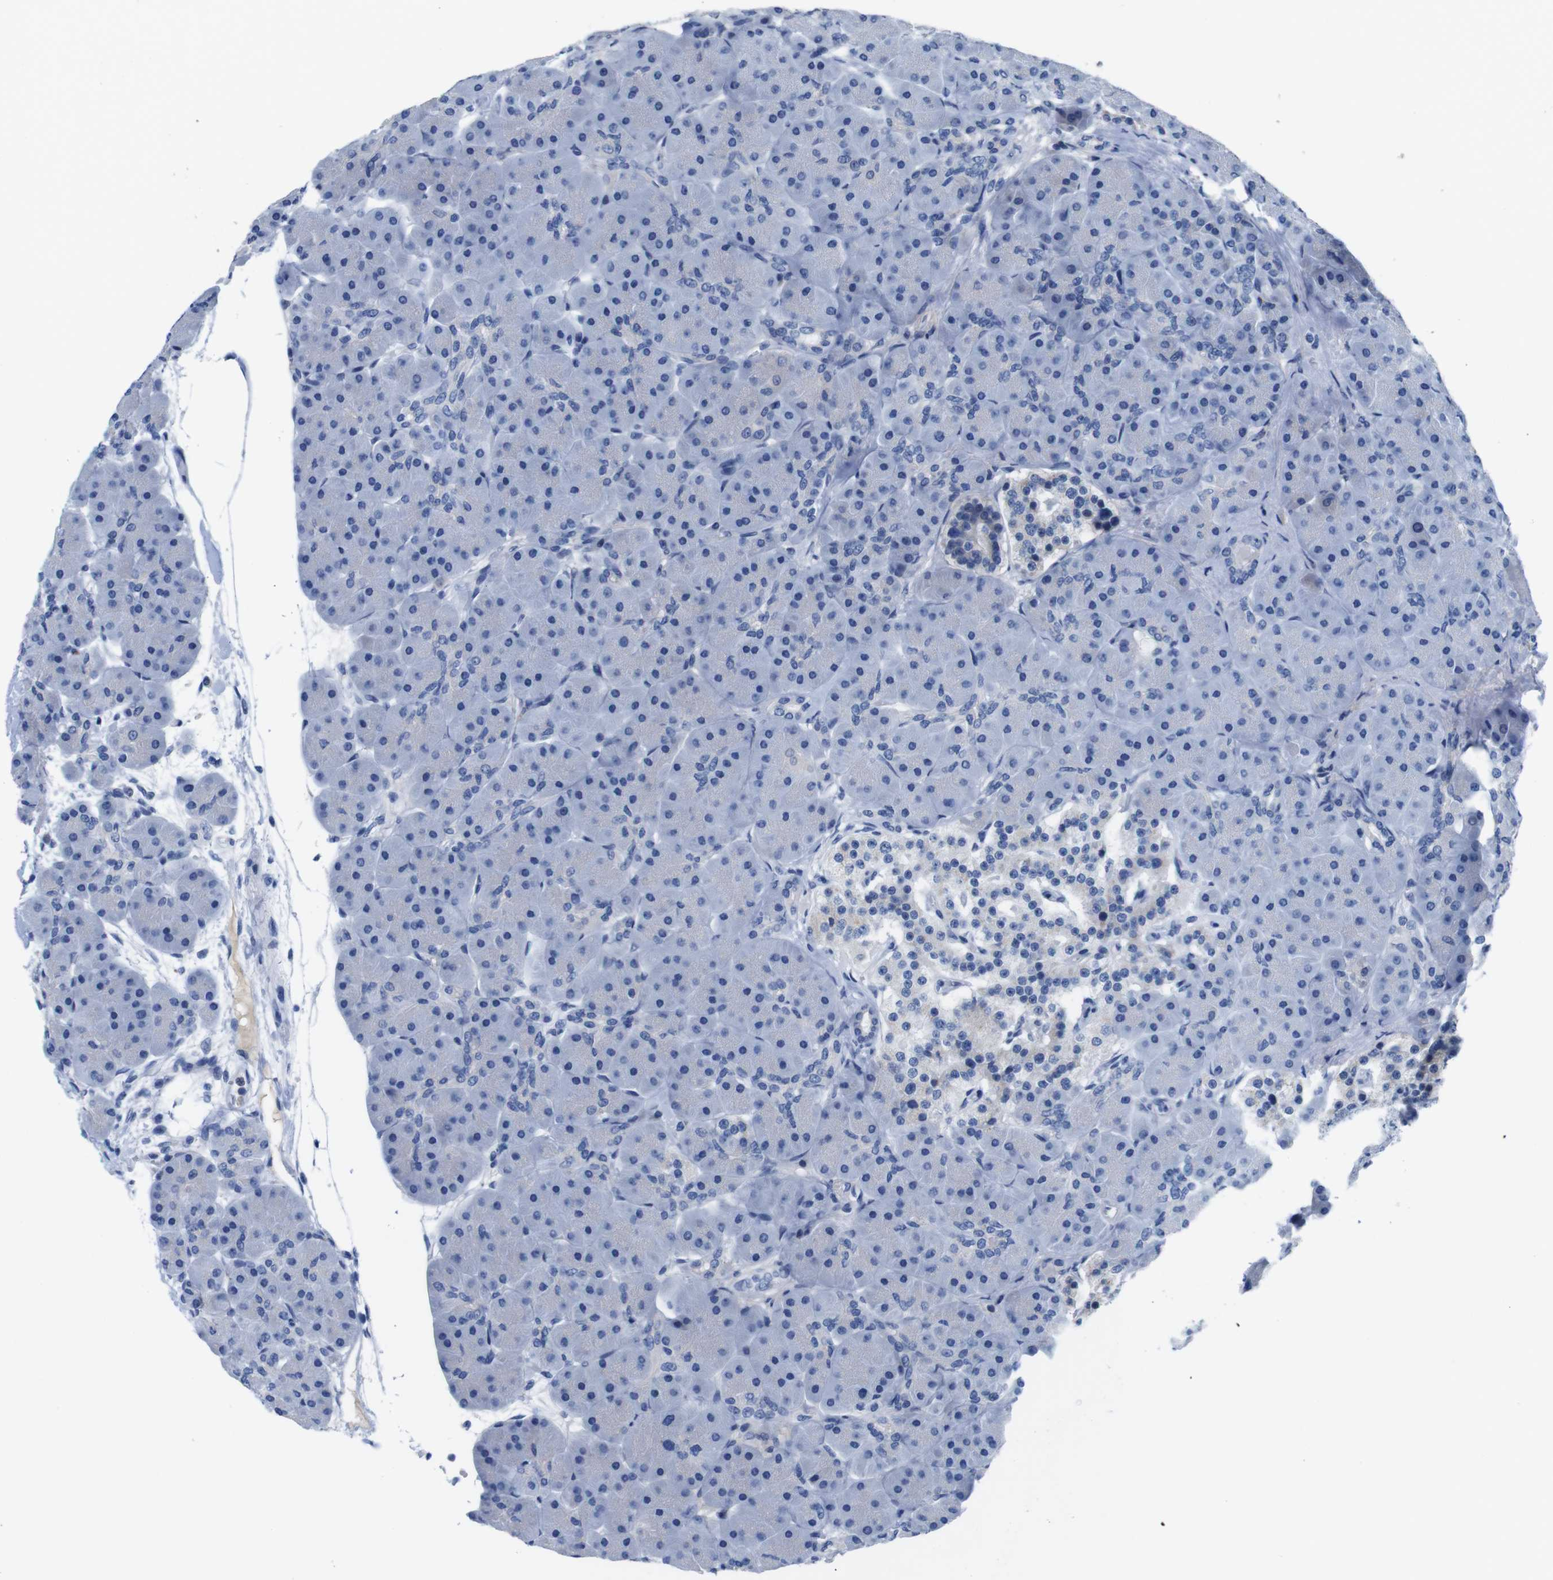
{"staining": {"intensity": "negative", "quantity": "none", "location": "none"}, "tissue": "pancreas", "cell_type": "Exocrine glandular cells", "image_type": "normal", "snomed": [{"axis": "morphology", "description": "Normal tissue, NOS"}, {"axis": "topography", "description": "Pancreas"}], "caption": "Immunohistochemistry (IHC) micrograph of normal pancreas: human pancreas stained with DAB exhibits no significant protein positivity in exocrine glandular cells.", "gene": "C1RL", "patient": {"sex": "male", "age": 66}}